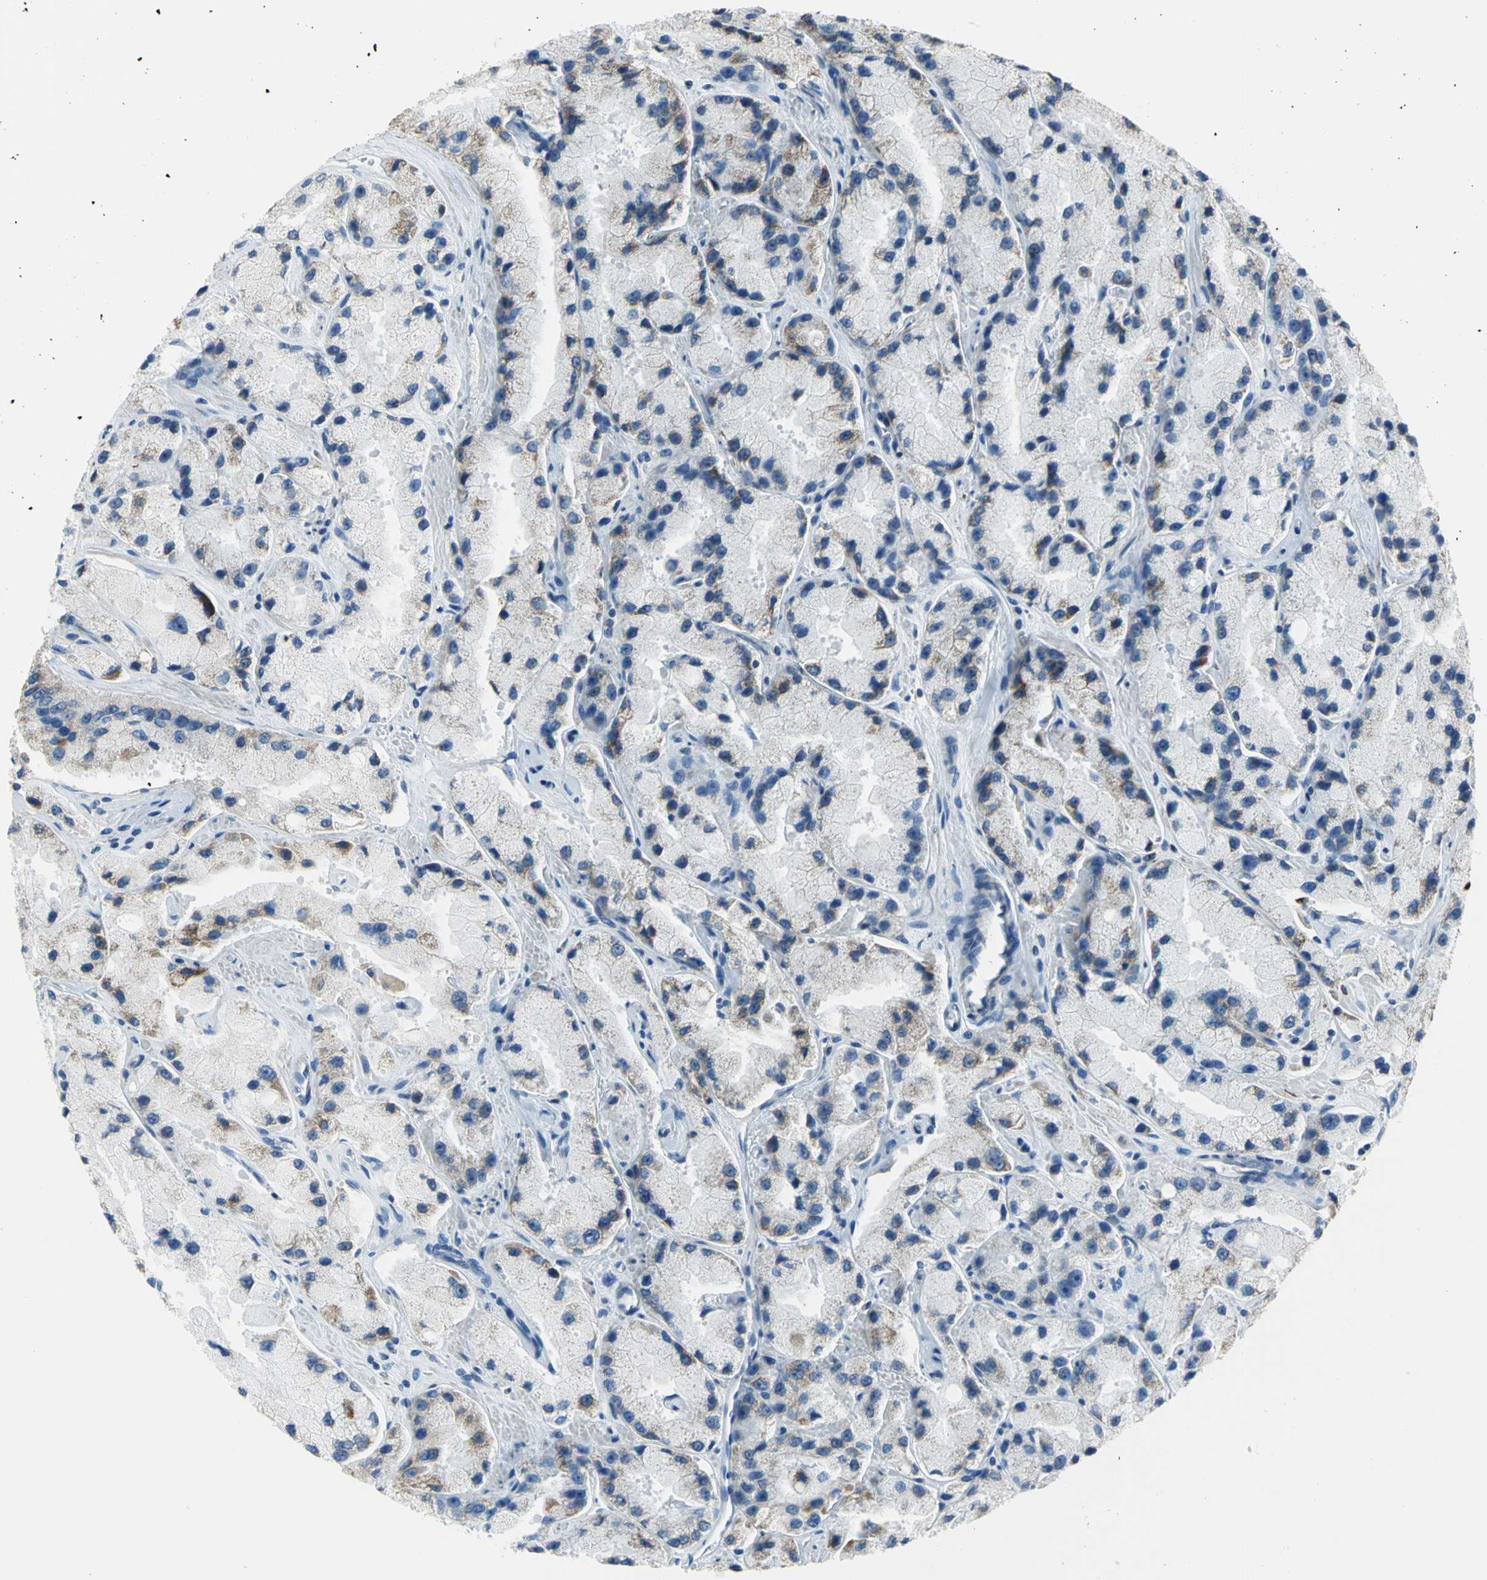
{"staining": {"intensity": "weak", "quantity": "25%-75%", "location": "cytoplasmic/membranous"}, "tissue": "prostate cancer", "cell_type": "Tumor cells", "image_type": "cancer", "snomed": [{"axis": "morphology", "description": "Adenocarcinoma, High grade"}, {"axis": "topography", "description": "Prostate"}], "caption": "Brown immunohistochemical staining in human high-grade adenocarcinoma (prostate) reveals weak cytoplasmic/membranous expression in about 25%-75% of tumor cells.", "gene": "ALOX15", "patient": {"sex": "male", "age": 58}}